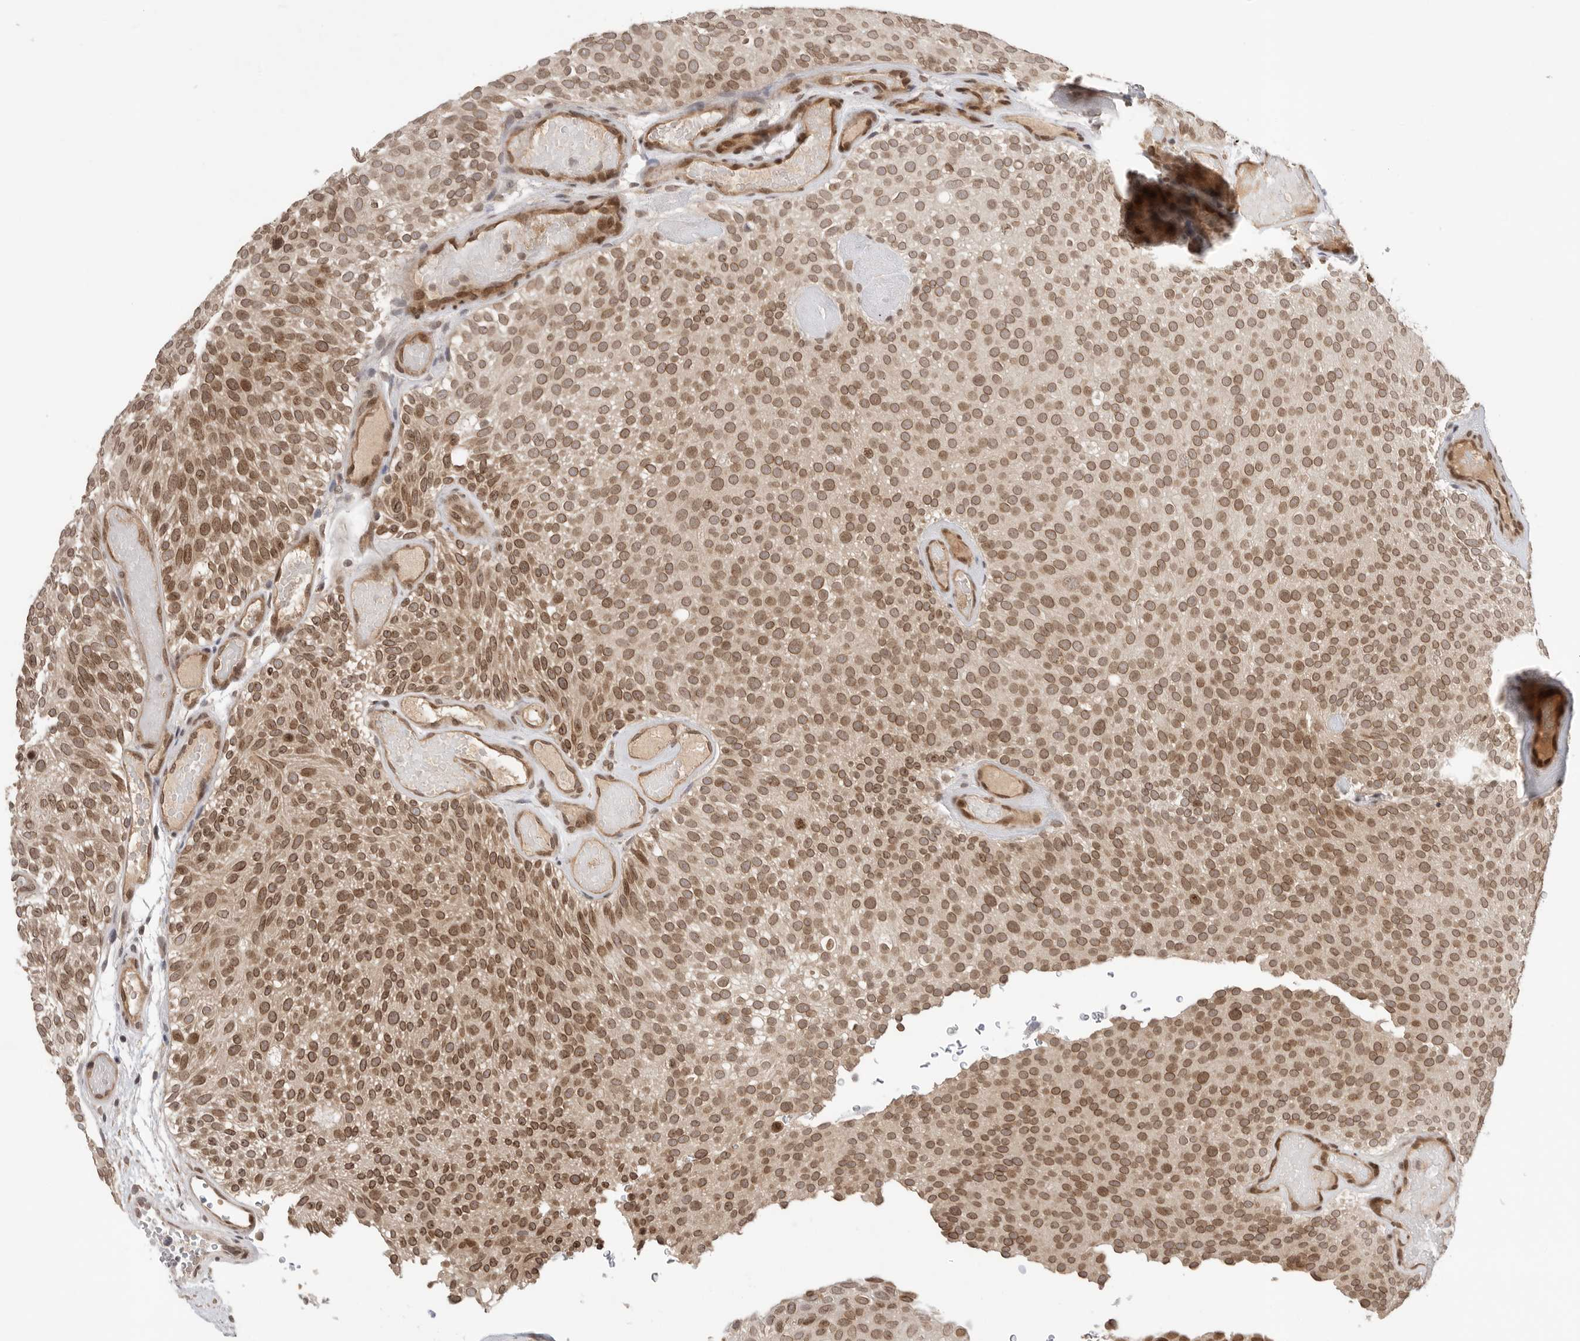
{"staining": {"intensity": "moderate", "quantity": ">75%", "location": "cytoplasmic/membranous,nuclear"}, "tissue": "urothelial cancer", "cell_type": "Tumor cells", "image_type": "cancer", "snomed": [{"axis": "morphology", "description": "Urothelial carcinoma, Low grade"}, {"axis": "topography", "description": "Urinary bladder"}], "caption": "Tumor cells display medium levels of moderate cytoplasmic/membranous and nuclear positivity in about >75% of cells in low-grade urothelial carcinoma.", "gene": "LEMD3", "patient": {"sex": "male", "age": 78}}